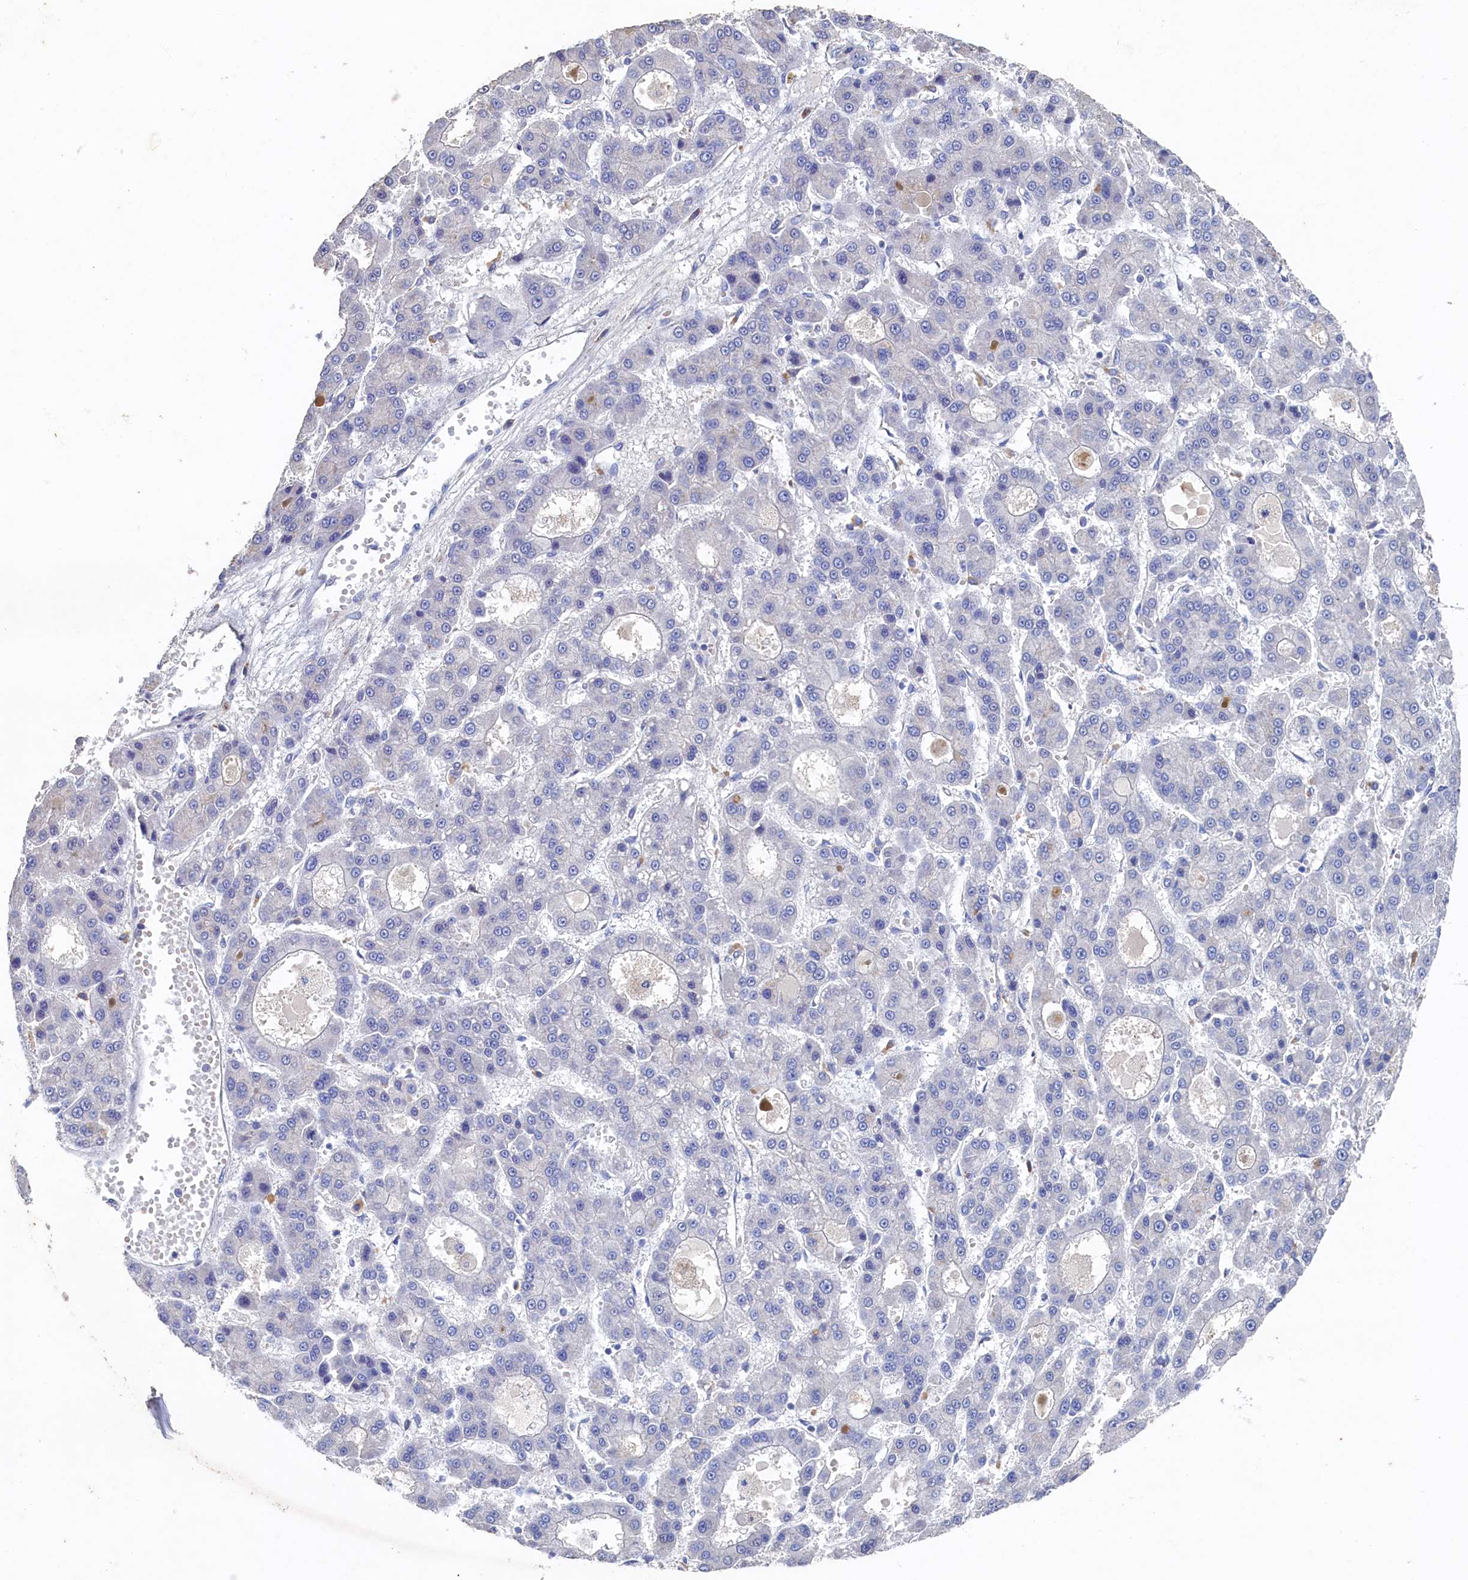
{"staining": {"intensity": "negative", "quantity": "none", "location": "none"}, "tissue": "liver cancer", "cell_type": "Tumor cells", "image_type": "cancer", "snomed": [{"axis": "morphology", "description": "Carcinoma, Hepatocellular, NOS"}, {"axis": "topography", "description": "Liver"}], "caption": "Liver hepatocellular carcinoma was stained to show a protein in brown. There is no significant expression in tumor cells. (Brightfield microscopy of DAB (3,3'-diaminobenzidine) IHC at high magnification).", "gene": "CBLIF", "patient": {"sex": "male", "age": 70}}